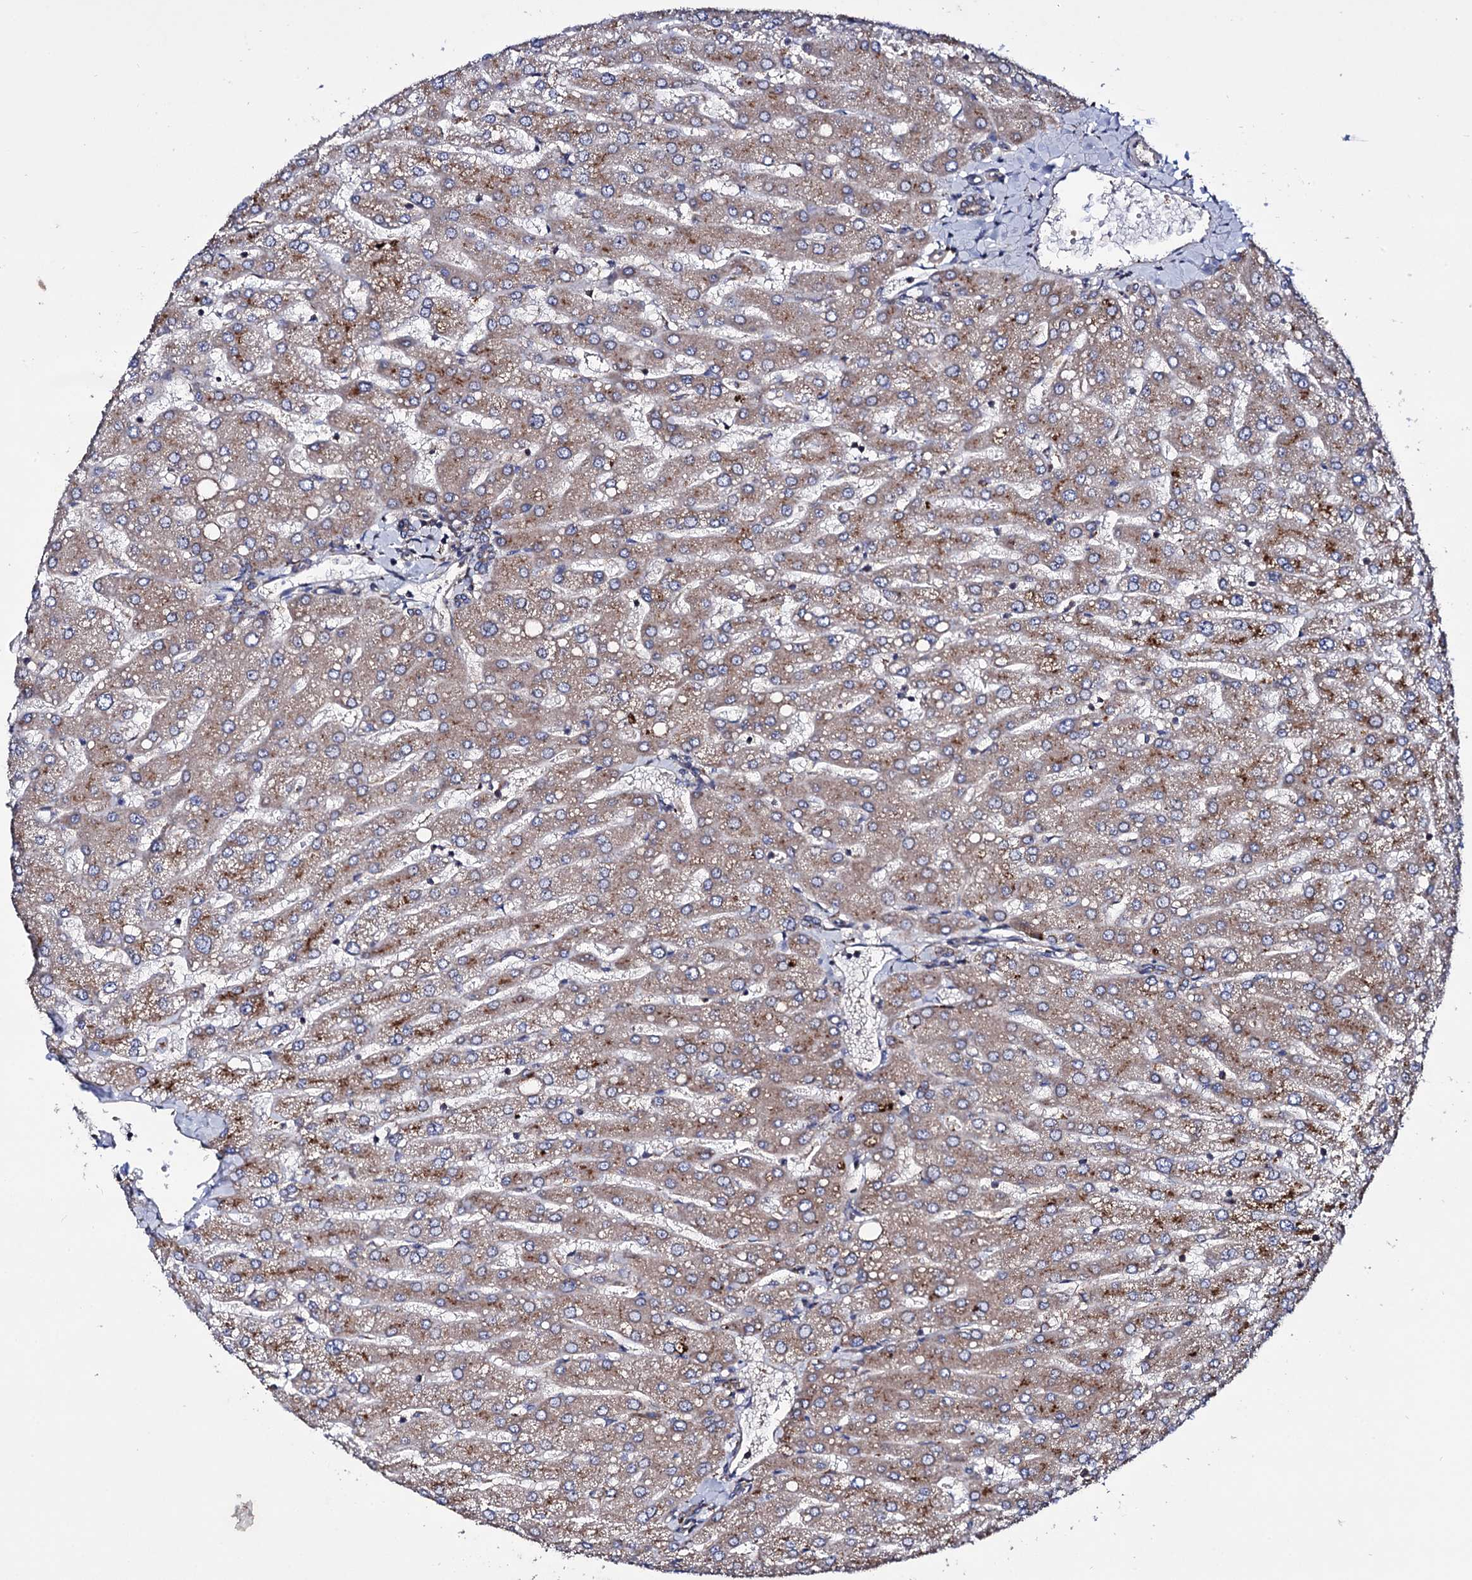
{"staining": {"intensity": "weak", "quantity": "25%-75%", "location": "cytoplasmic/membranous"}, "tissue": "liver", "cell_type": "Cholangiocytes", "image_type": "normal", "snomed": [{"axis": "morphology", "description": "Normal tissue, NOS"}, {"axis": "topography", "description": "Liver"}], "caption": "Immunohistochemistry (IHC) histopathology image of benign liver stained for a protein (brown), which displays low levels of weak cytoplasmic/membranous expression in approximately 25%-75% of cholangiocytes.", "gene": "IQCH", "patient": {"sex": "male", "age": 55}}